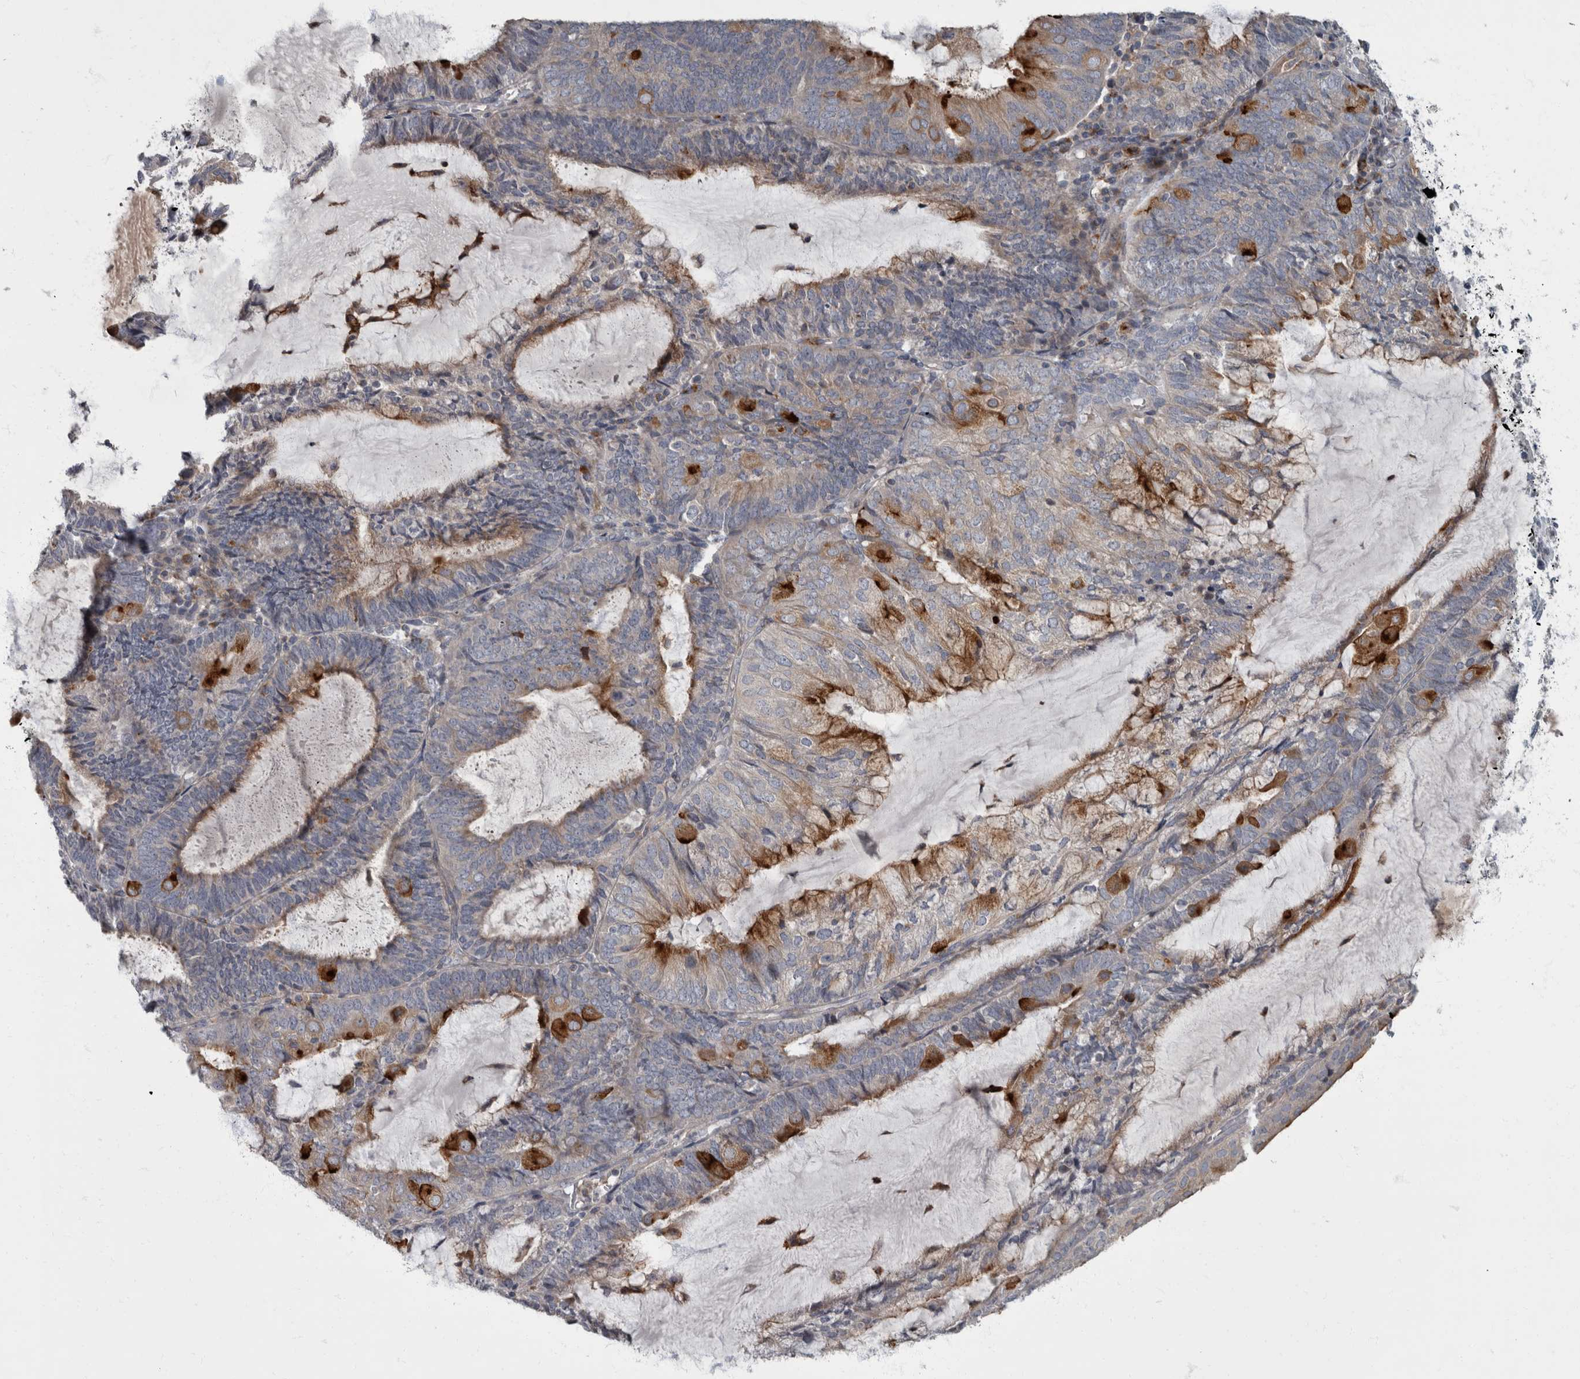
{"staining": {"intensity": "strong", "quantity": "<25%", "location": "cytoplasmic/membranous"}, "tissue": "endometrial cancer", "cell_type": "Tumor cells", "image_type": "cancer", "snomed": [{"axis": "morphology", "description": "Adenocarcinoma, NOS"}, {"axis": "topography", "description": "Endometrium"}], "caption": "Immunohistochemical staining of human adenocarcinoma (endometrial) reveals medium levels of strong cytoplasmic/membranous protein staining in about <25% of tumor cells. (Stains: DAB (3,3'-diaminobenzidine) in brown, nuclei in blue, Microscopy: brightfield microscopy at high magnification).", "gene": "CDC42BPG", "patient": {"sex": "female", "age": 81}}